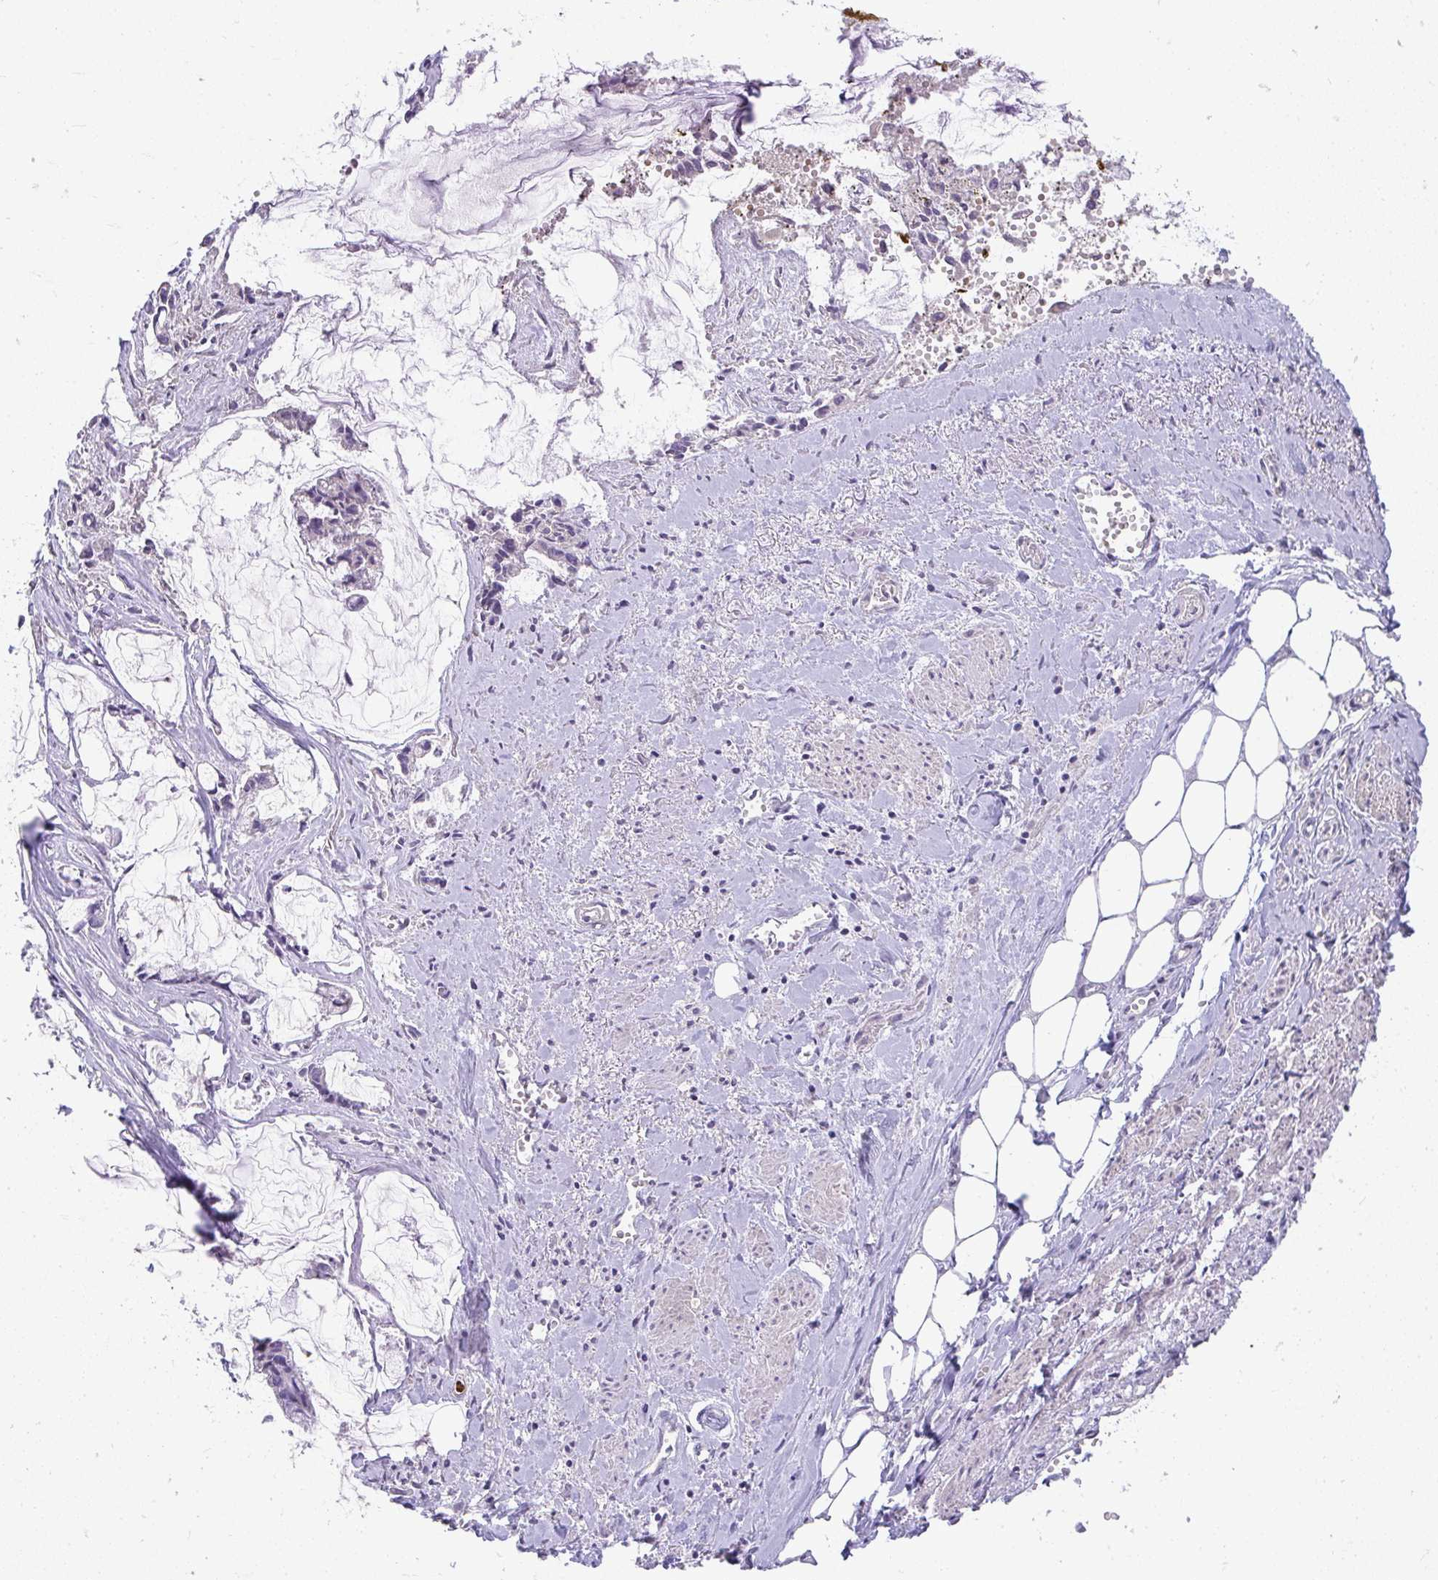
{"staining": {"intensity": "negative", "quantity": "none", "location": "none"}, "tissue": "ovarian cancer", "cell_type": "Tumor cells", "image_type": "cancer", "snomed": [{"axis": "morphology", "description": "Cystadenocarcinoma, mucinous, NOS"}, {"axis": "topography", "description": "Ovary"}], "caption": "This is an IHC photomicrograph of human ovarian cancer. There is no positivity in tumor cells.", "gene": "ZSWIM3", "patient": {"sex": "female", "age": 90}}